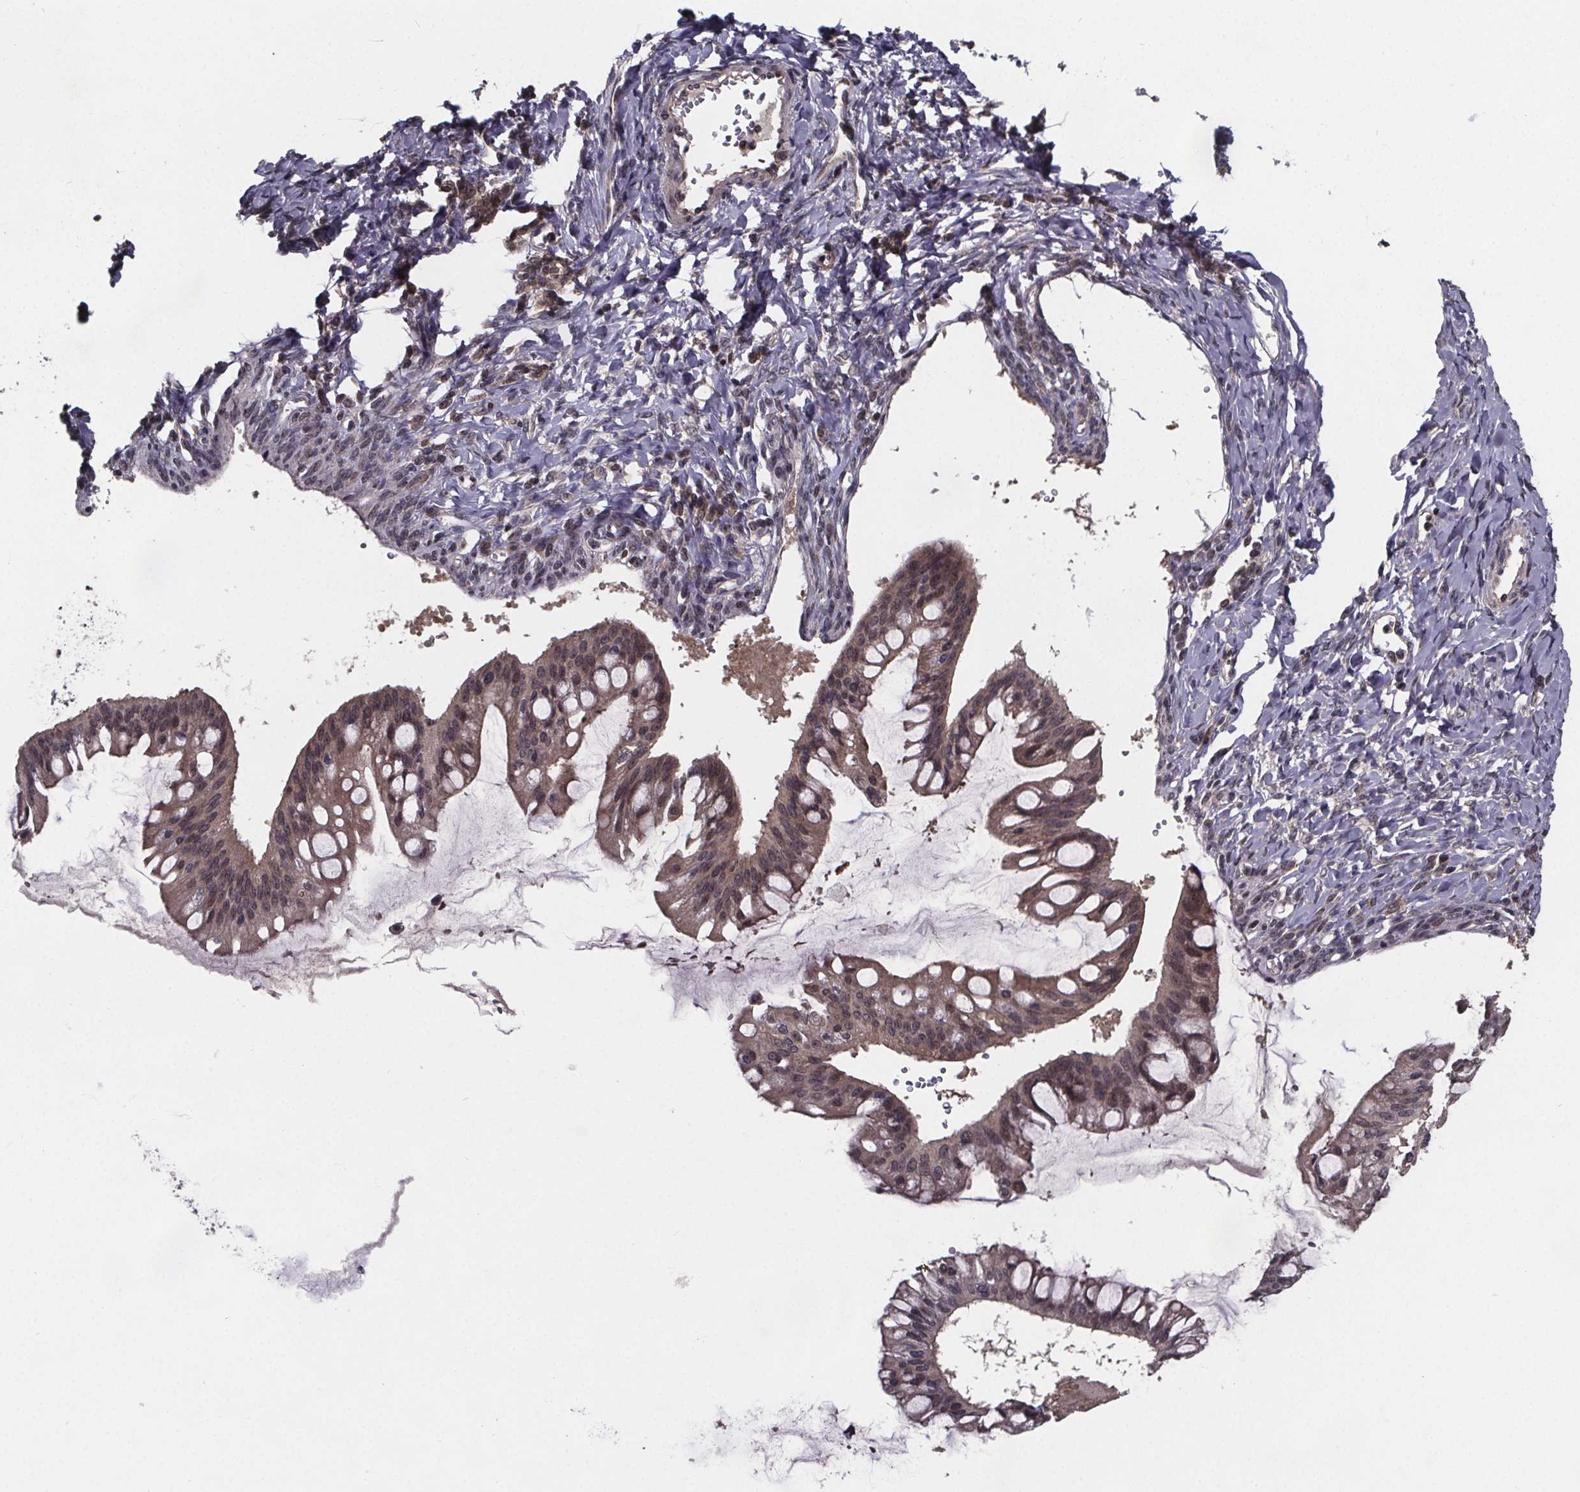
{"staining": {"intensity": "weak", "quantity": ">75%", "location": "cytoplasmic/membranous,nuclear"}, "tissue": "ovarian cancer", "cell_type": "Tumor cells", "image_type": "cancer", "snomed": [{"axis": "morphology", "description": "Cystadenocarcinoma, mucinous, NOS"}, {"axis": "topography", "description": "Ovary"}], "caption": "This is a photomicrograph of immunohistochemistry staining of mucinous cystadenocarcinoma (ovarian), which shows weak positivity in the cytoplasmic/membranous and nuclear of tumor cells.", "gene": "FN3KRP", "patient": {"sex": "female", "age": 73}}